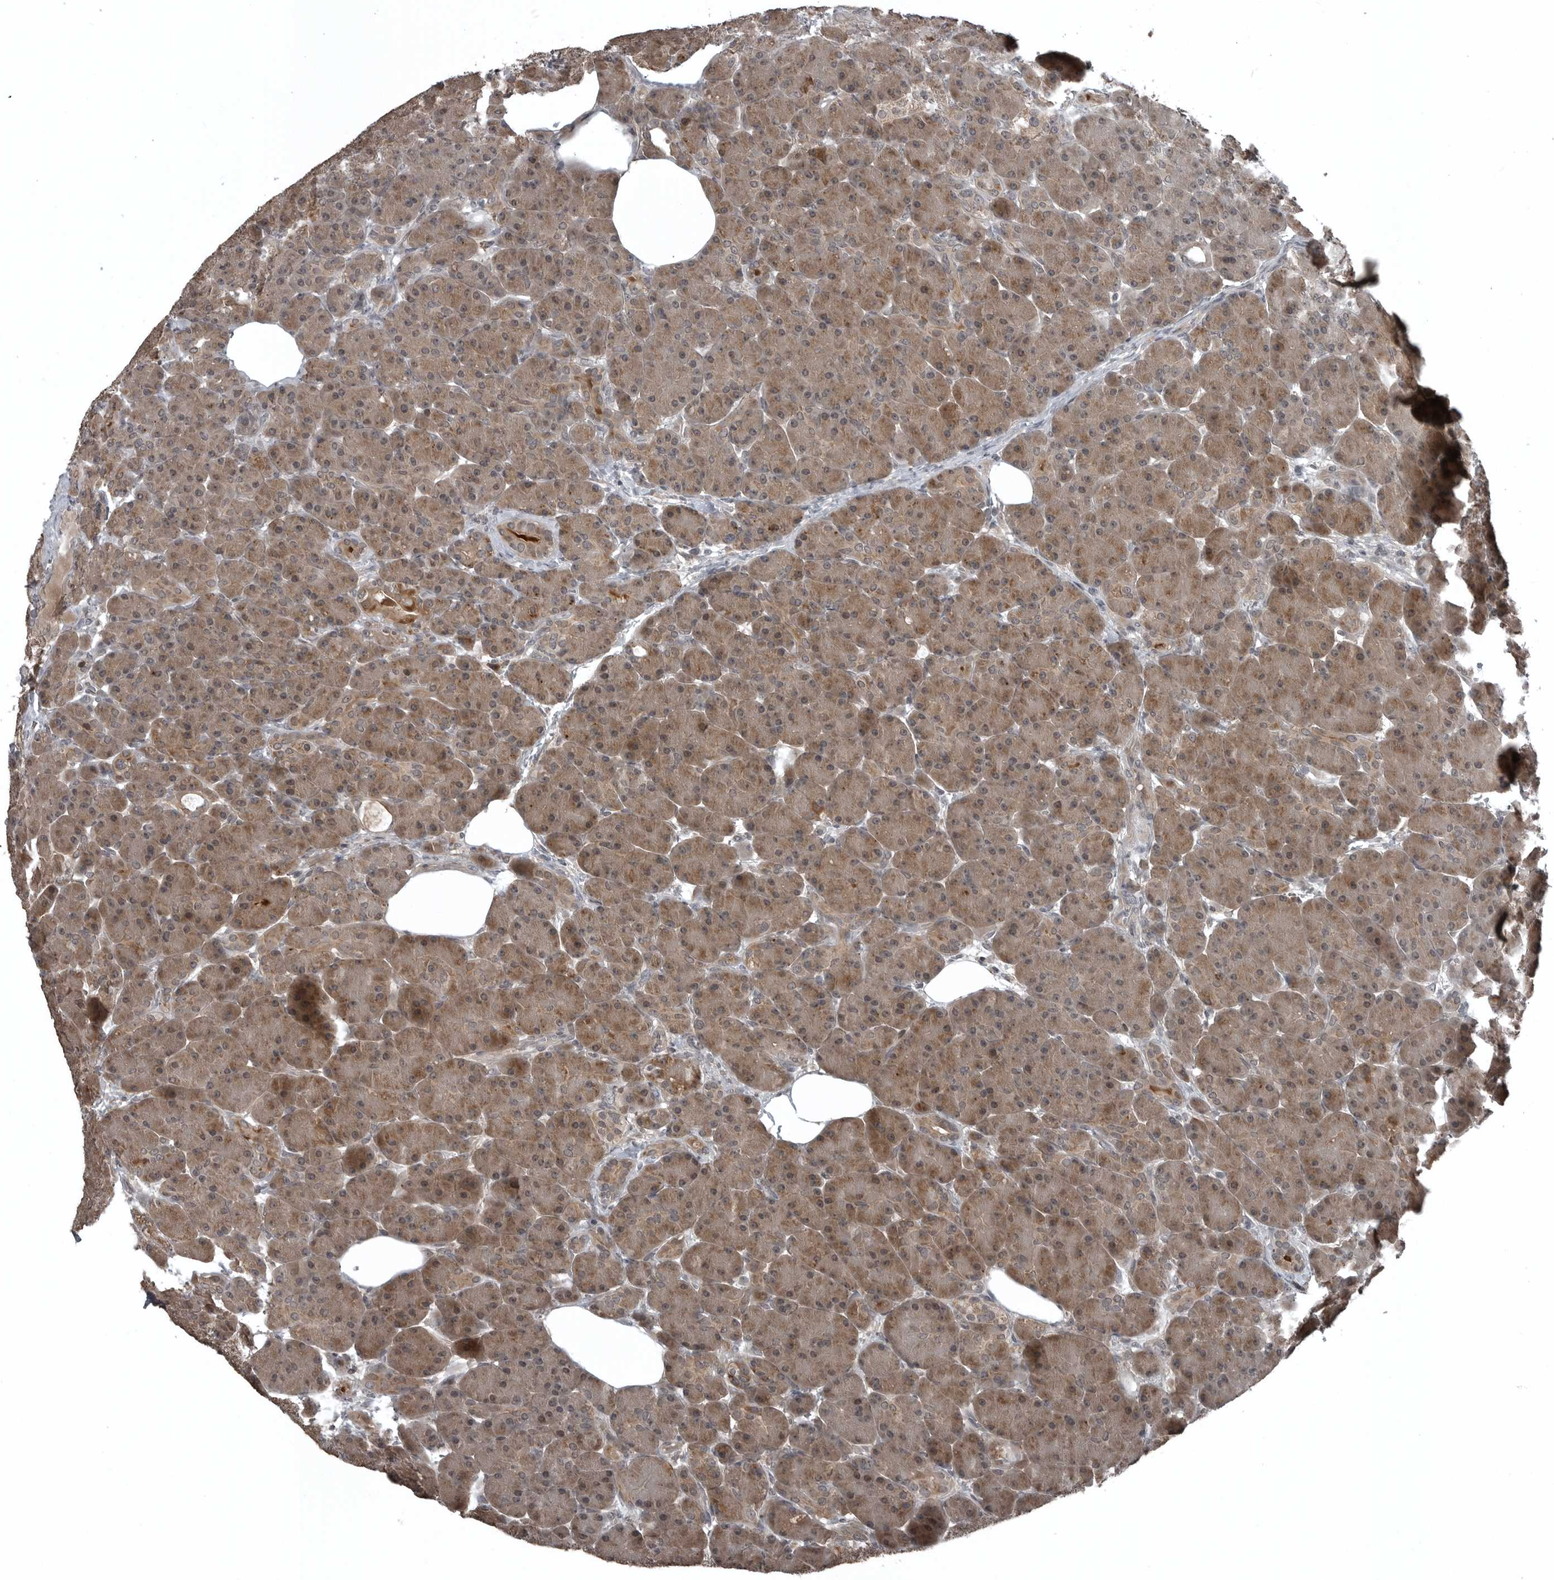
{"staining": {"intensity": "moderate", "quantity": ">75%", "location": "cytoplasmic/membranous"}, "tissue": "pancreas", "cell_type": "Exocrine glandular cells", "image_type": "normal", "snomed": [{"axis": "morphology", "description": "Normal tissue, NOS"}, {"axis": "topography", "description": "Pancreas"}], "caption": "Moderate cytoplasmic/membranous expression is seen in about >75% of exocrine glandular cells in normal pancreas.", "gene": "GAK", "patient": {"sex": "male", "age": 63}}